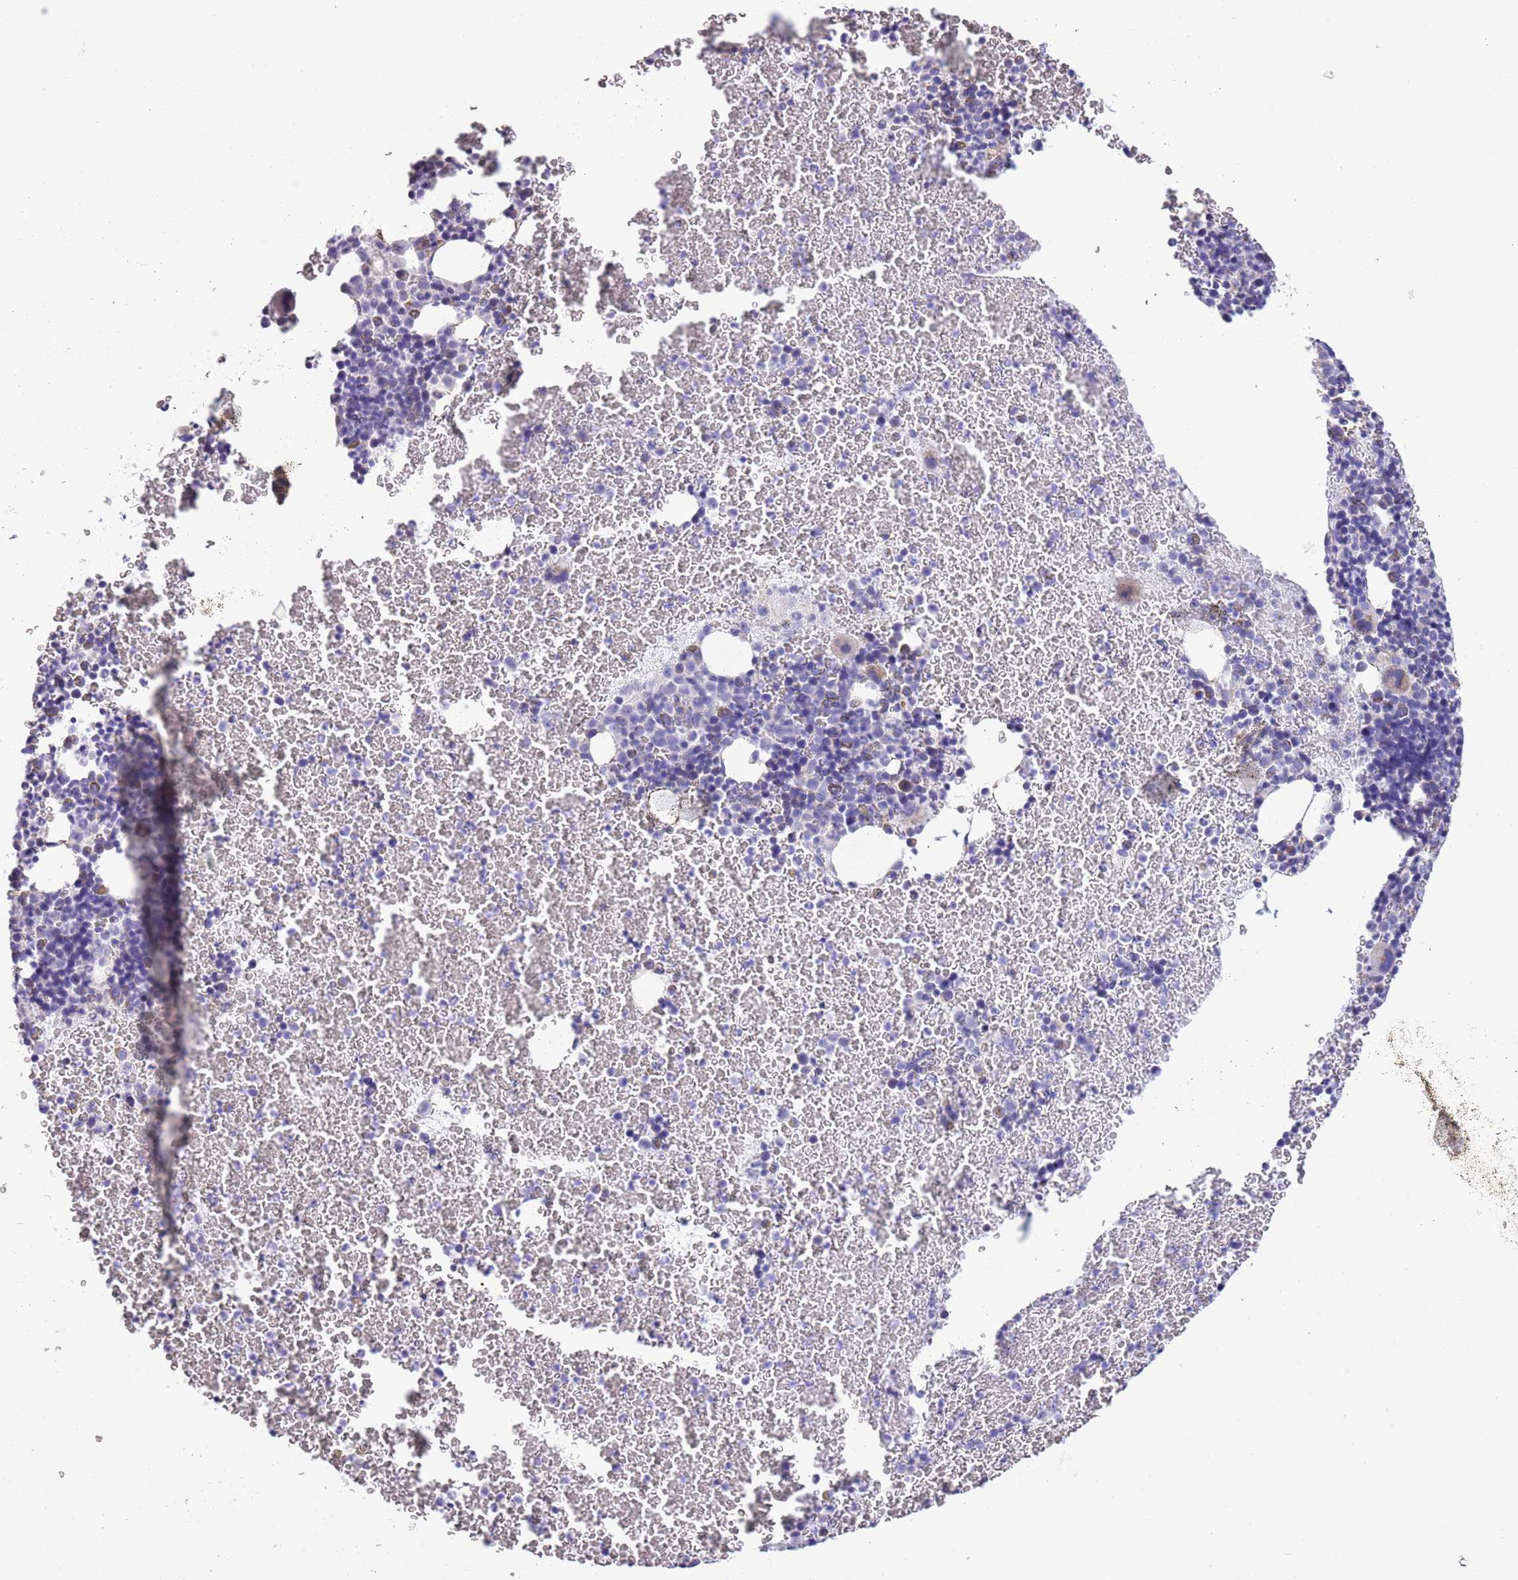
{"staining": {"intensity": "negative", "quantity": "none", "location": "none"}, "tissue": "bone marrow", "cell_type": "Hematopoietic cells", "image_type": "normal", "snomed": [{"axis": "morphology", "description": "Normal tissue, NOS"}, {"axis": "topography", "description": "Bone marrow"}], "caption": "Immunohistochemistry of unremarkable bone marrow displays no positivity in hematopoietic cells.", "gene": "MOCOS", "patient": {"sex": "male", "age": 11}}